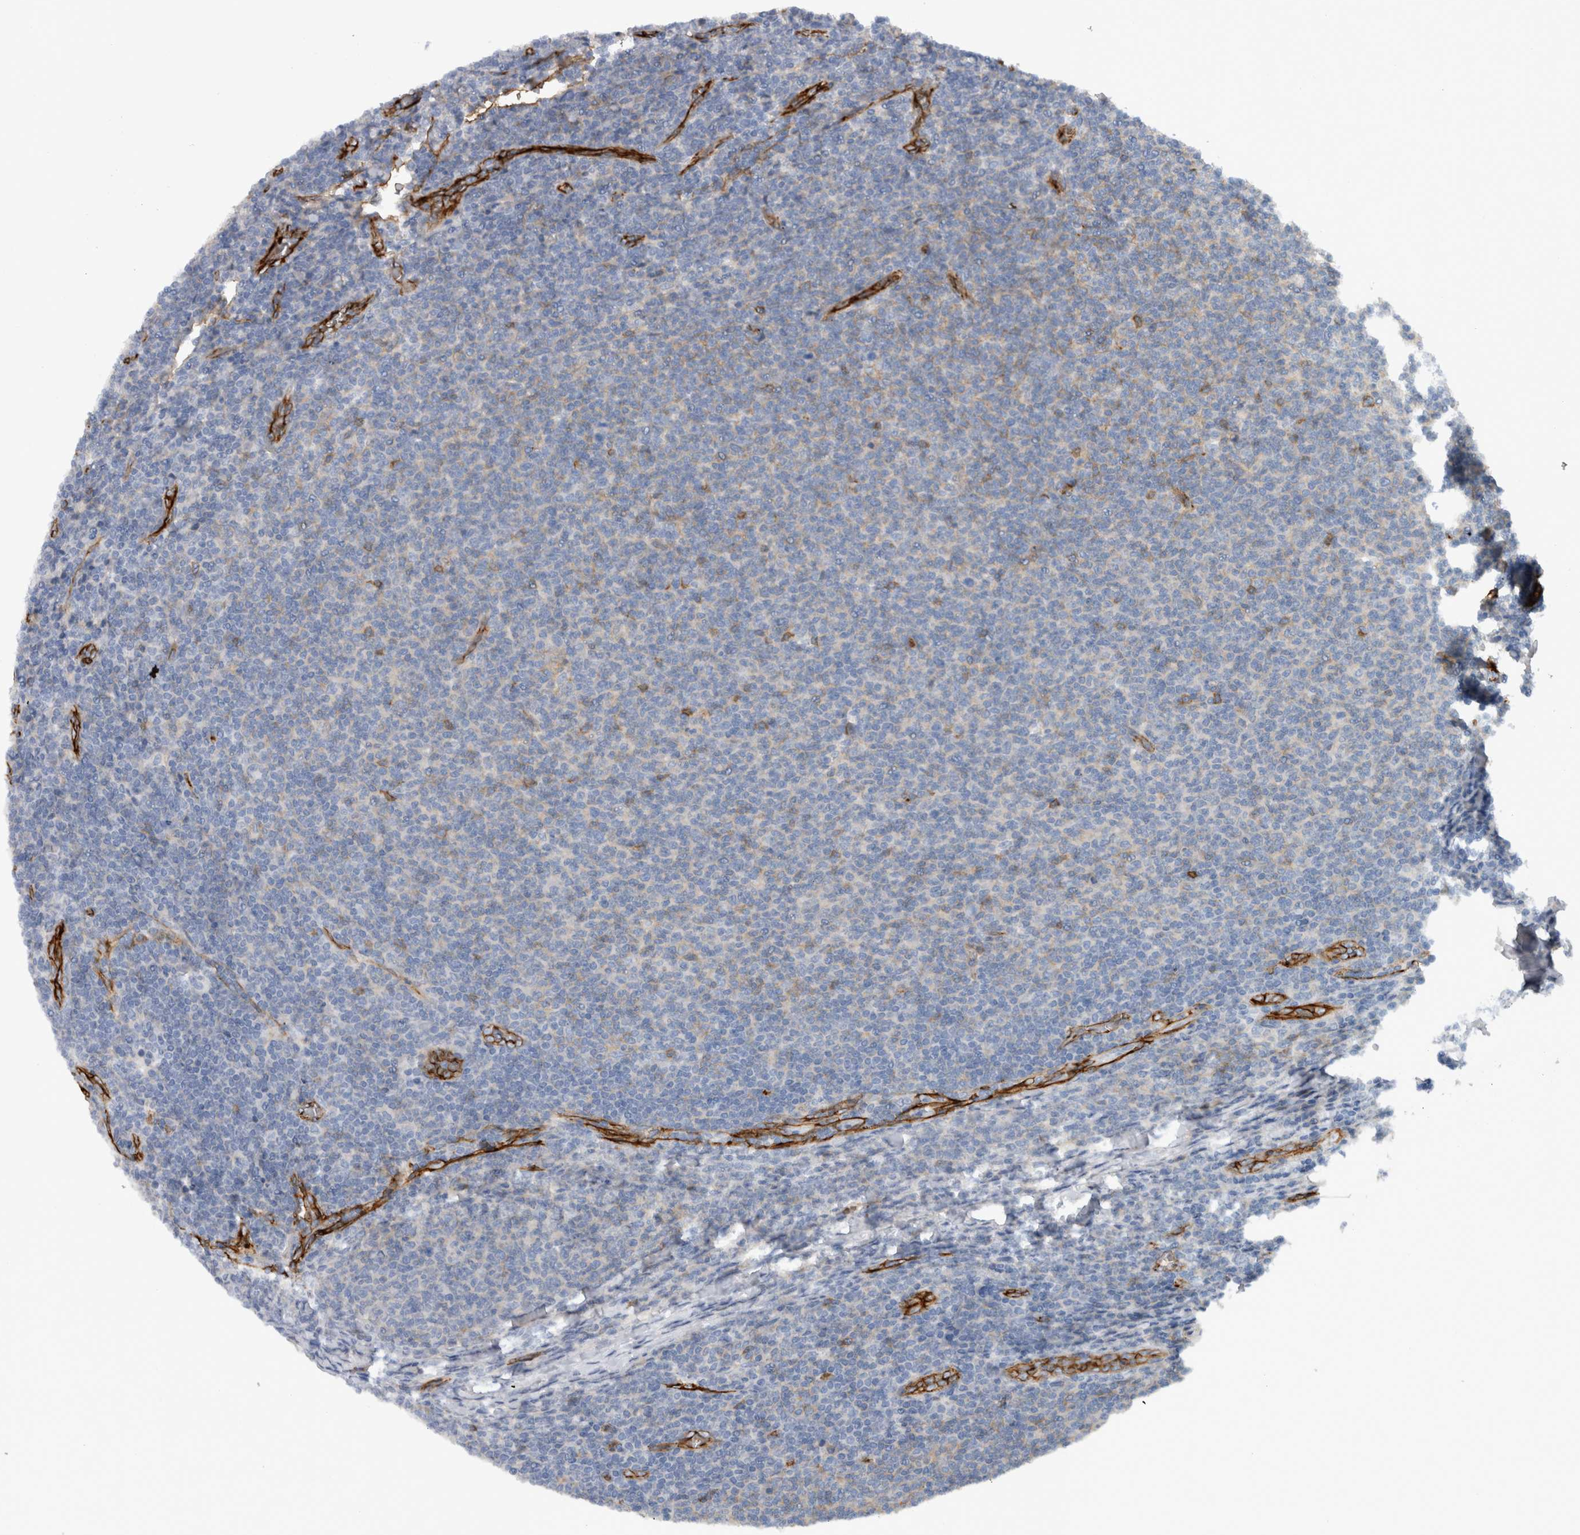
{"staining": {"intensity": "negative", "quantity": "none", "location": "none"}, "tissue": "lymphoma", "cell_type": "Tumor cells", "image_type": "cancer", "snomed": [{"axis": "morphology", "description": "Malignant lymphoma, non-Hodgkin's type, Low grade"}, {"axis": "topography", "description": "Lymph node"}], "caption": "DAB (3,3'-diaminobenzidine) immunohistochemical staining of lymphoma displays no significant staining in tumor cells.", "gene": "CD59", "patient": {"sex": "male", "age": 66}}